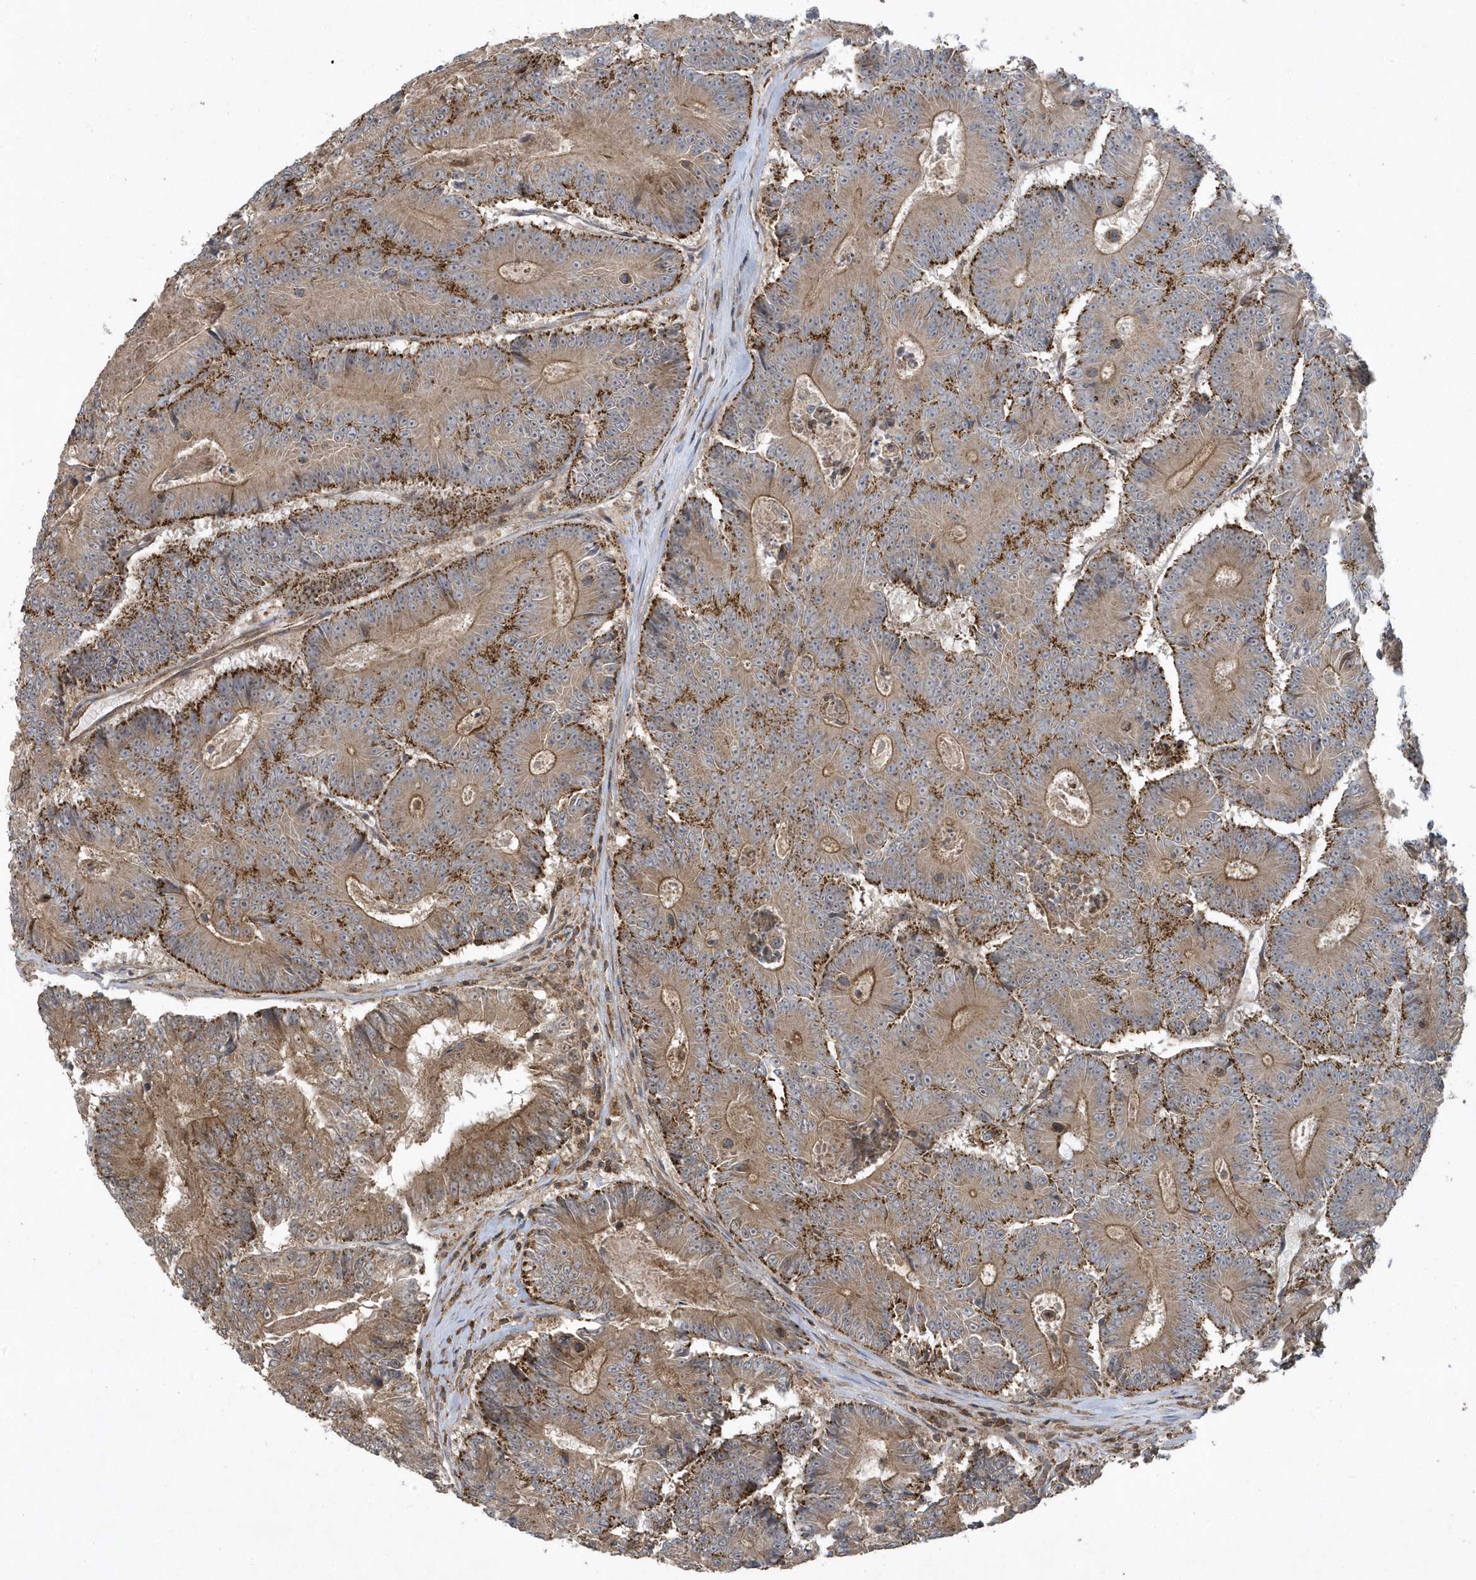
{"staining": {"intensity": "moderate", "quantity": ">75%", "location": "cytoplasmic/membranous"}, "tissue": "colorectal cancer", "cell_type": "Tumor cells", "image_type": "cancer", "snomed": [{"axis": "morphology", "description": "Adenocarcinoma, NOS"}, {"axis": "topography", "description": "Colon"}], "caption": "Colorectal cancer stained with immunohistochemistry (IHC) exhibits moderate cytoplasmic/membranous staining in approximately >75% of tumor cells. The staining was performed using DAB (3,3'-diaminobenzidine) to visualize the protein expression in brown, while the nuclei were stained in blue with hematoxylin (Magnification: 20x).", "gene": "STAMBP", "patient": {"sex": "male", "age": 83}}